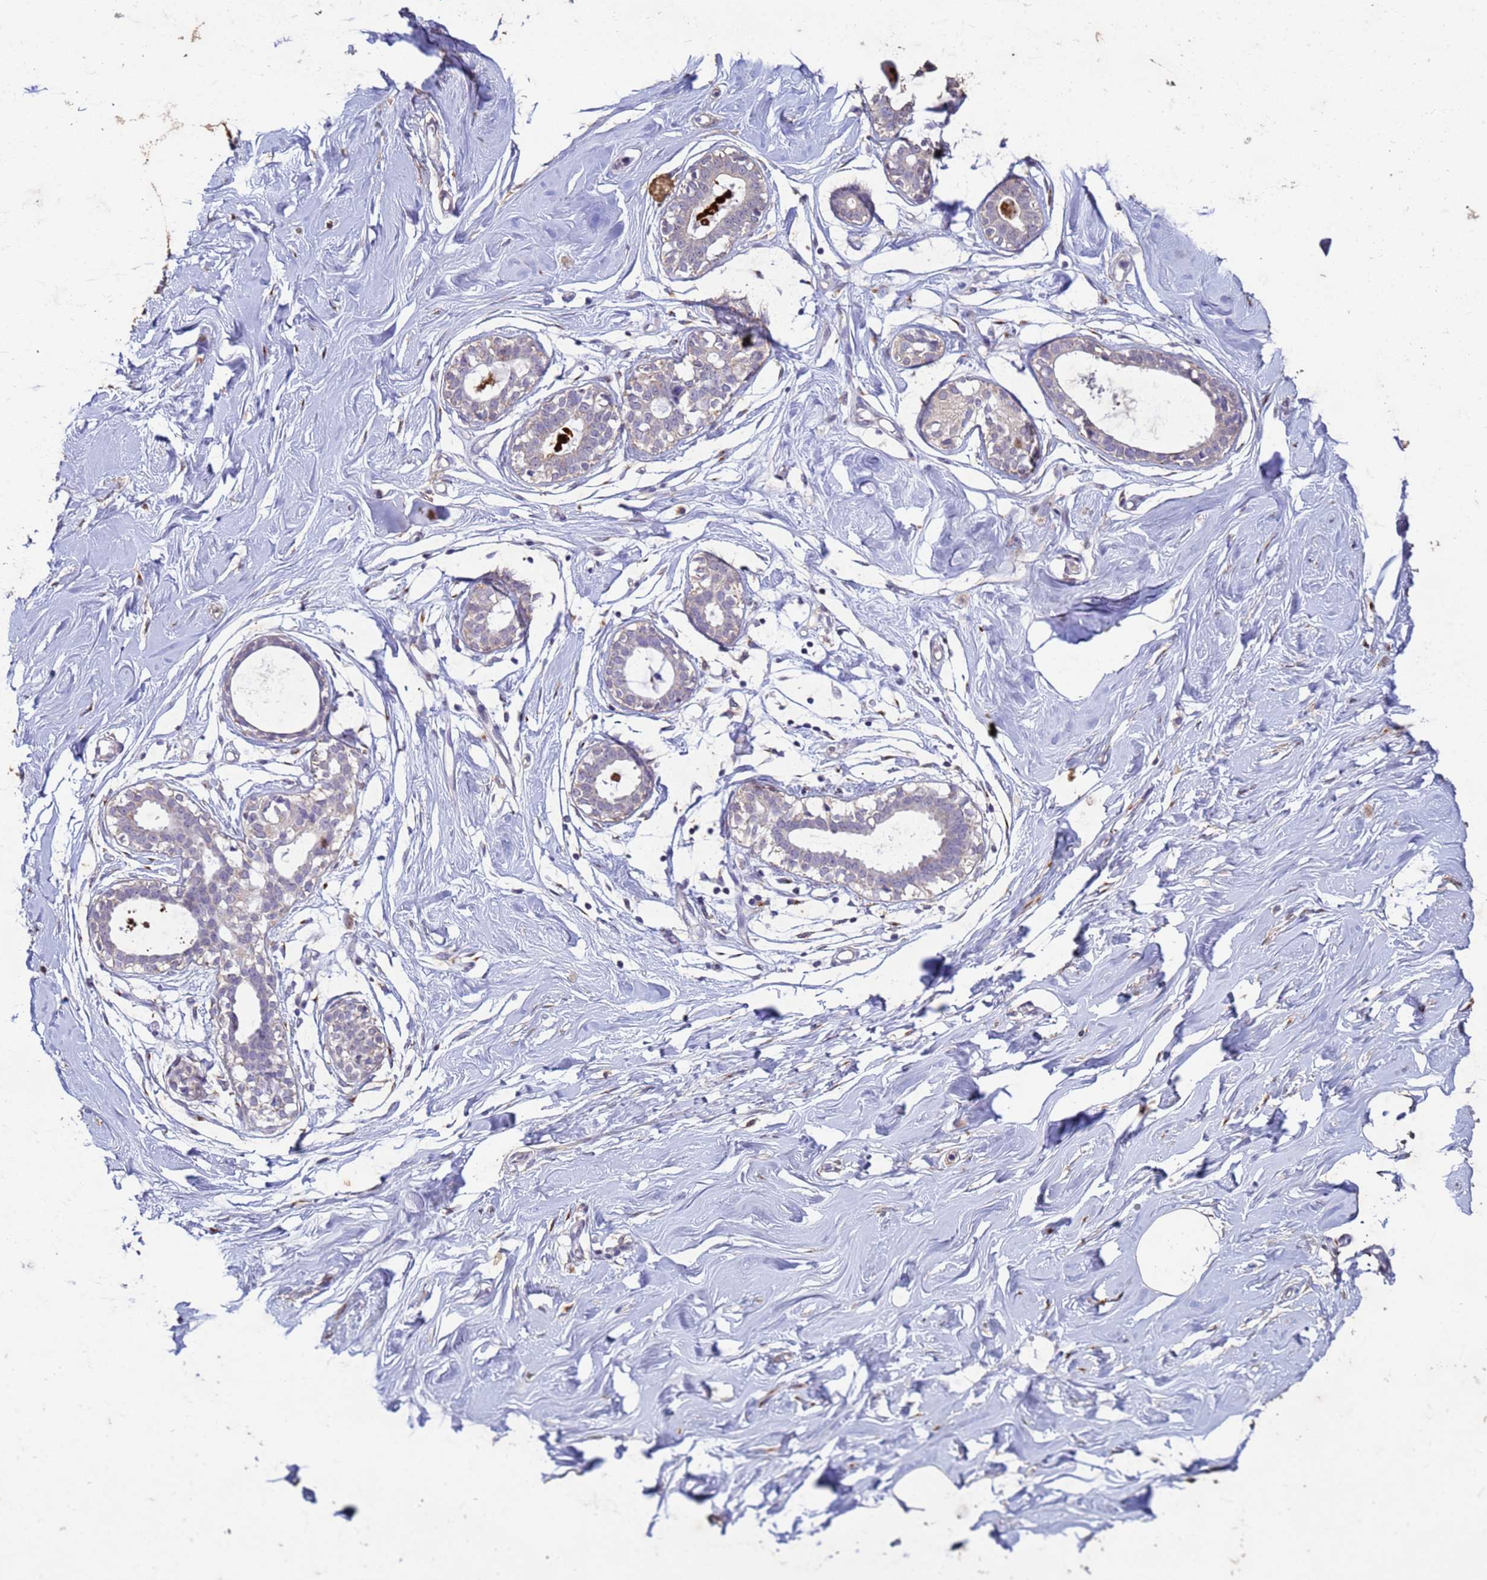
{"staining": {"intensity": "weak", "quantity": "25%-75%", "location": "cytoplasmic/membranous"}, "tissue": "breast", "cell_type": "Adipocytes", "image_type": "normal", "snomed": [{"axis": "morphology", "description": "Normal tissue, NOS"}, {"axis": "morphology", "description": "Adenoma, NOS"}, {"axis": "topography", "description": "Breast"}], "caption": "Brown immunohistochemical staining in normal breast exhibits weak cytoplasmic/membranous expression in approximately 25%-75% of adipocytes. (IHC, brightfield microscopy, high magnification).", "gene": "SLC25A15", "patient": {"sex": "female", "age": 23}}